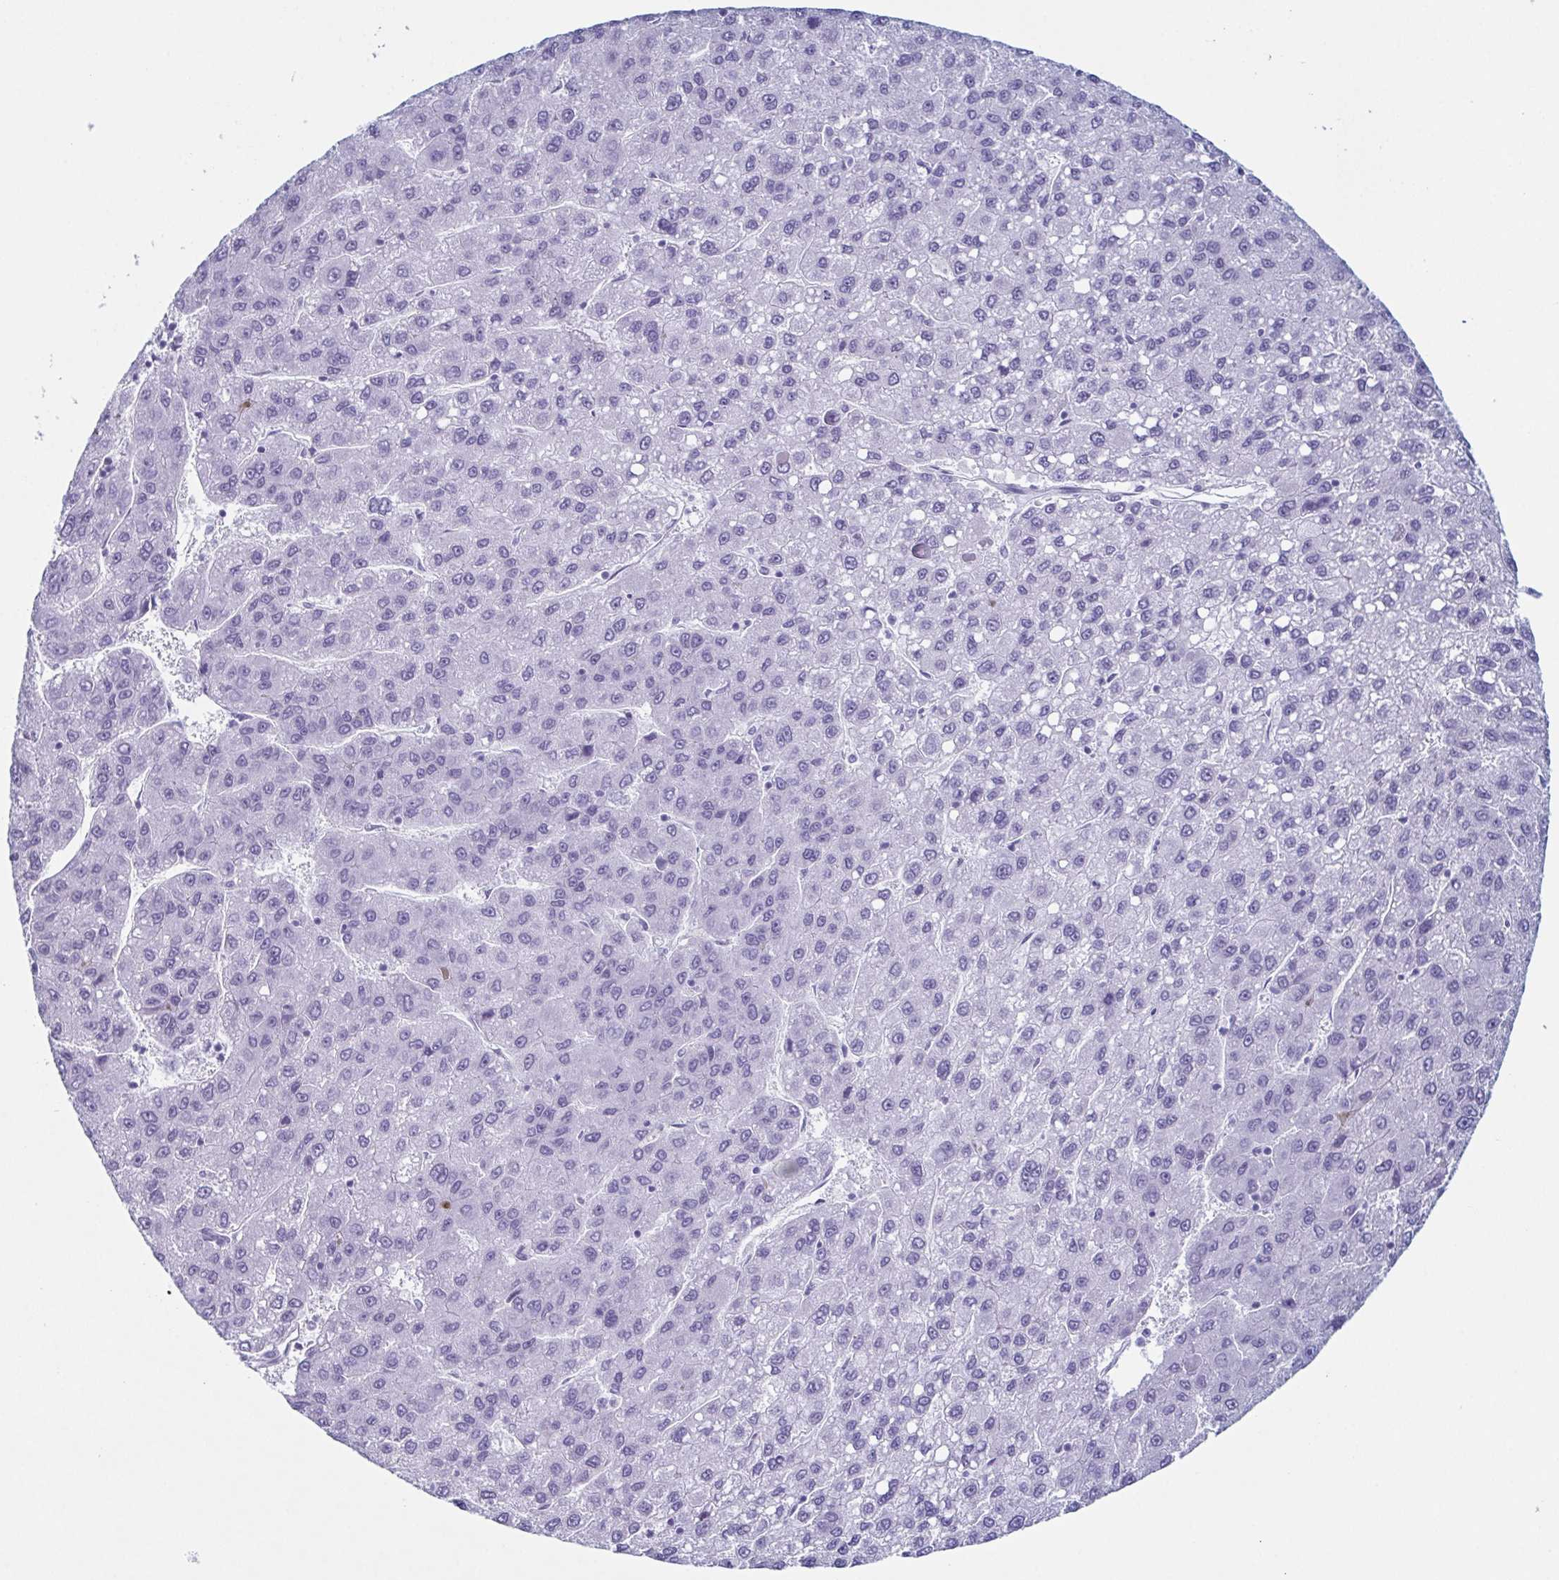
{"staining": {"intensity": "negative", "quantity": "none", "location": "none"}, "tissue": "liver cancer", "cell_type": "Tumor cells", "image_type": "cancer", "snomed": [{"axis": "morphology", "description": "Carcinoma, Hepatocellular, NOS"}, {"axis": "topography", "description": "Liver"}], "caption": "Human liver cancer stained for a protein using IHC displays no staining in tumor cells.", "gene": "ENKUR", "patient": {"sex": "female", "age": 82}}